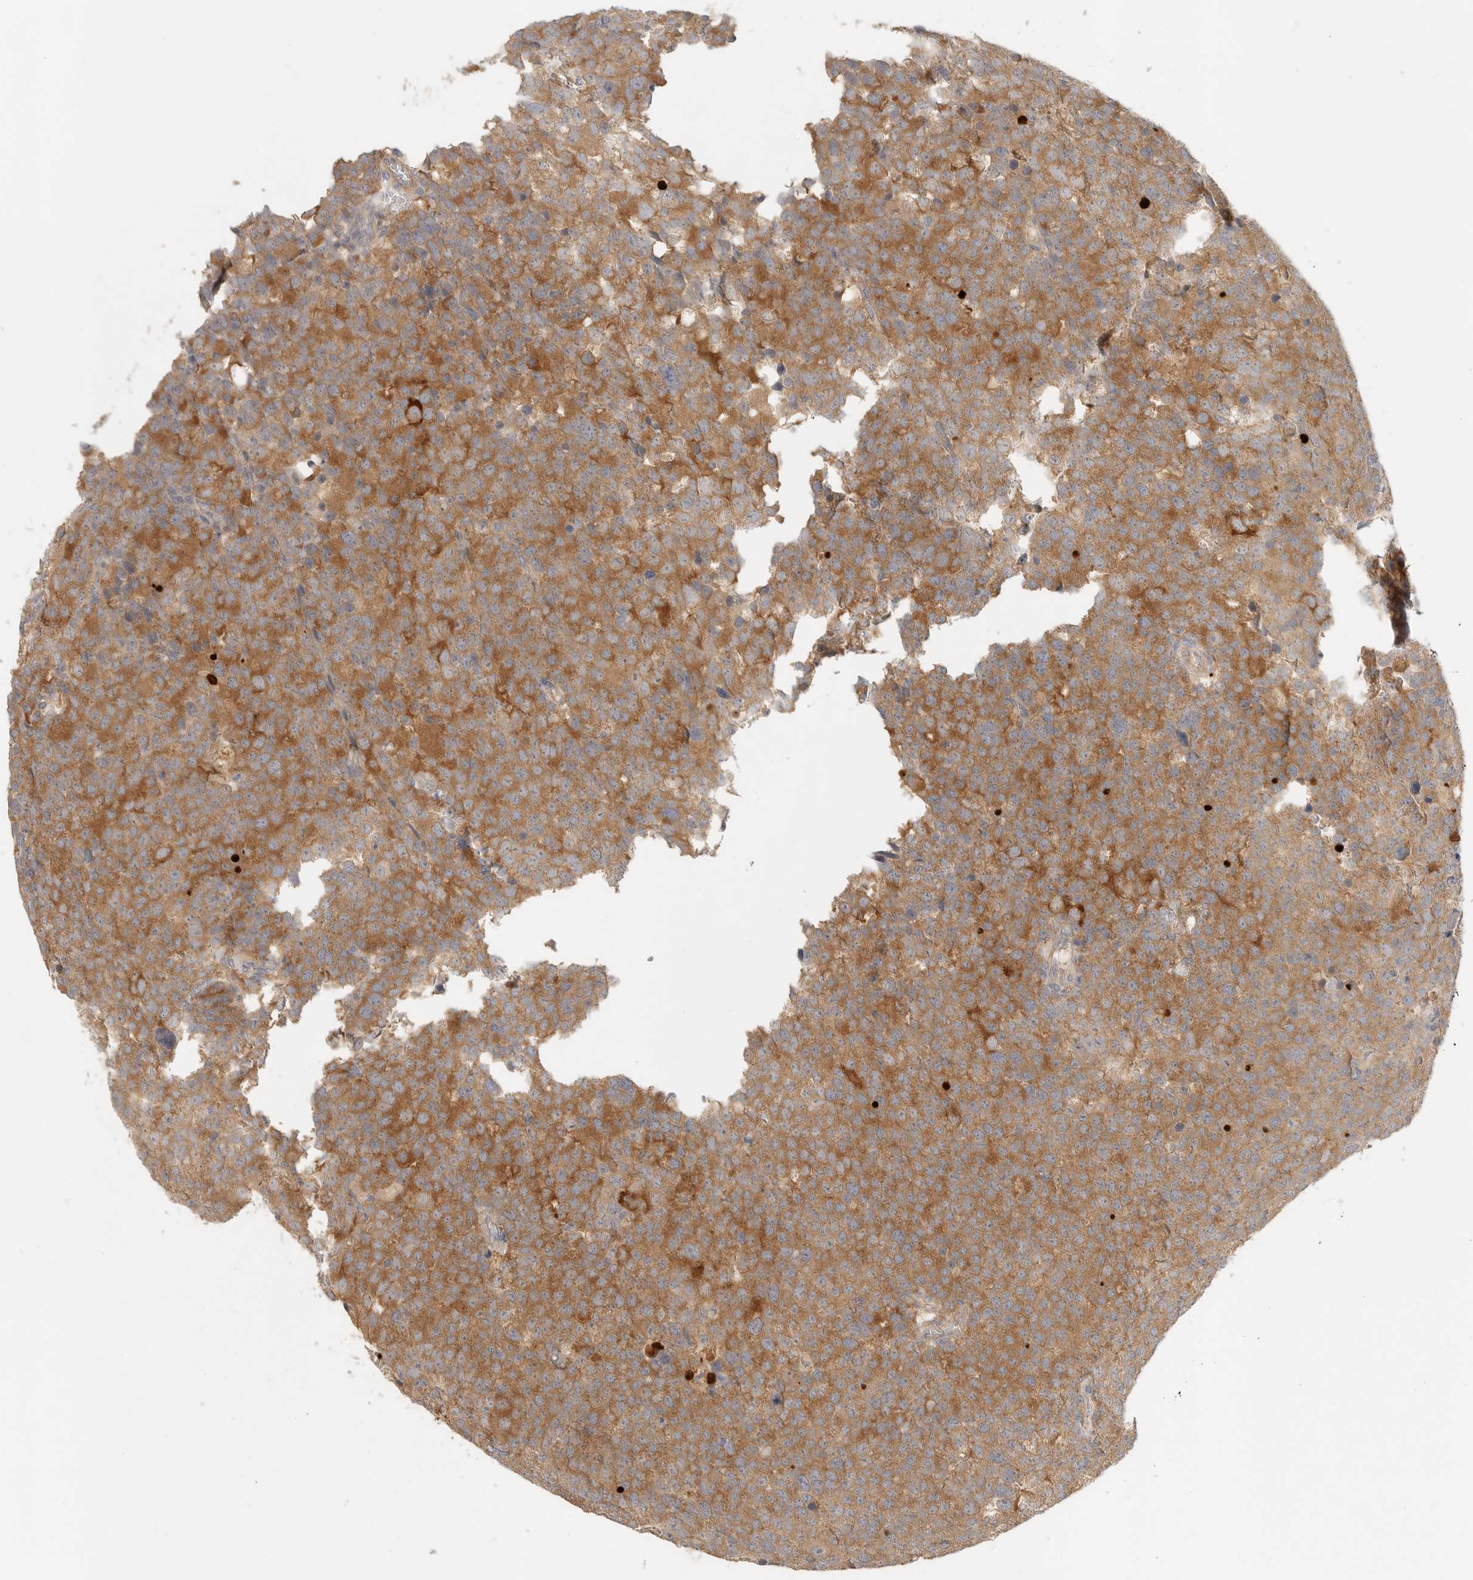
{"staining": {"intensity": "strong", "quantity": ">75%", "location": "cytoplasmic/membranous"}, "tissue": "testis cancer", "cell_type": "Tumor cells", "image_type": "cancer", "snomed": [{"axis": "morphology", "description": "Seminoma, NOS"}, {"axis": "topography", "description": "Testis"}], "caption": "The image displays immunohistochemical staining of seminoma (testis). There is strong cytoplasmic/membranous staining is seen in approximately >75% of tumor cells.", "gene": "HDAC6", "patient": {"sex": "male", "age": 71}}